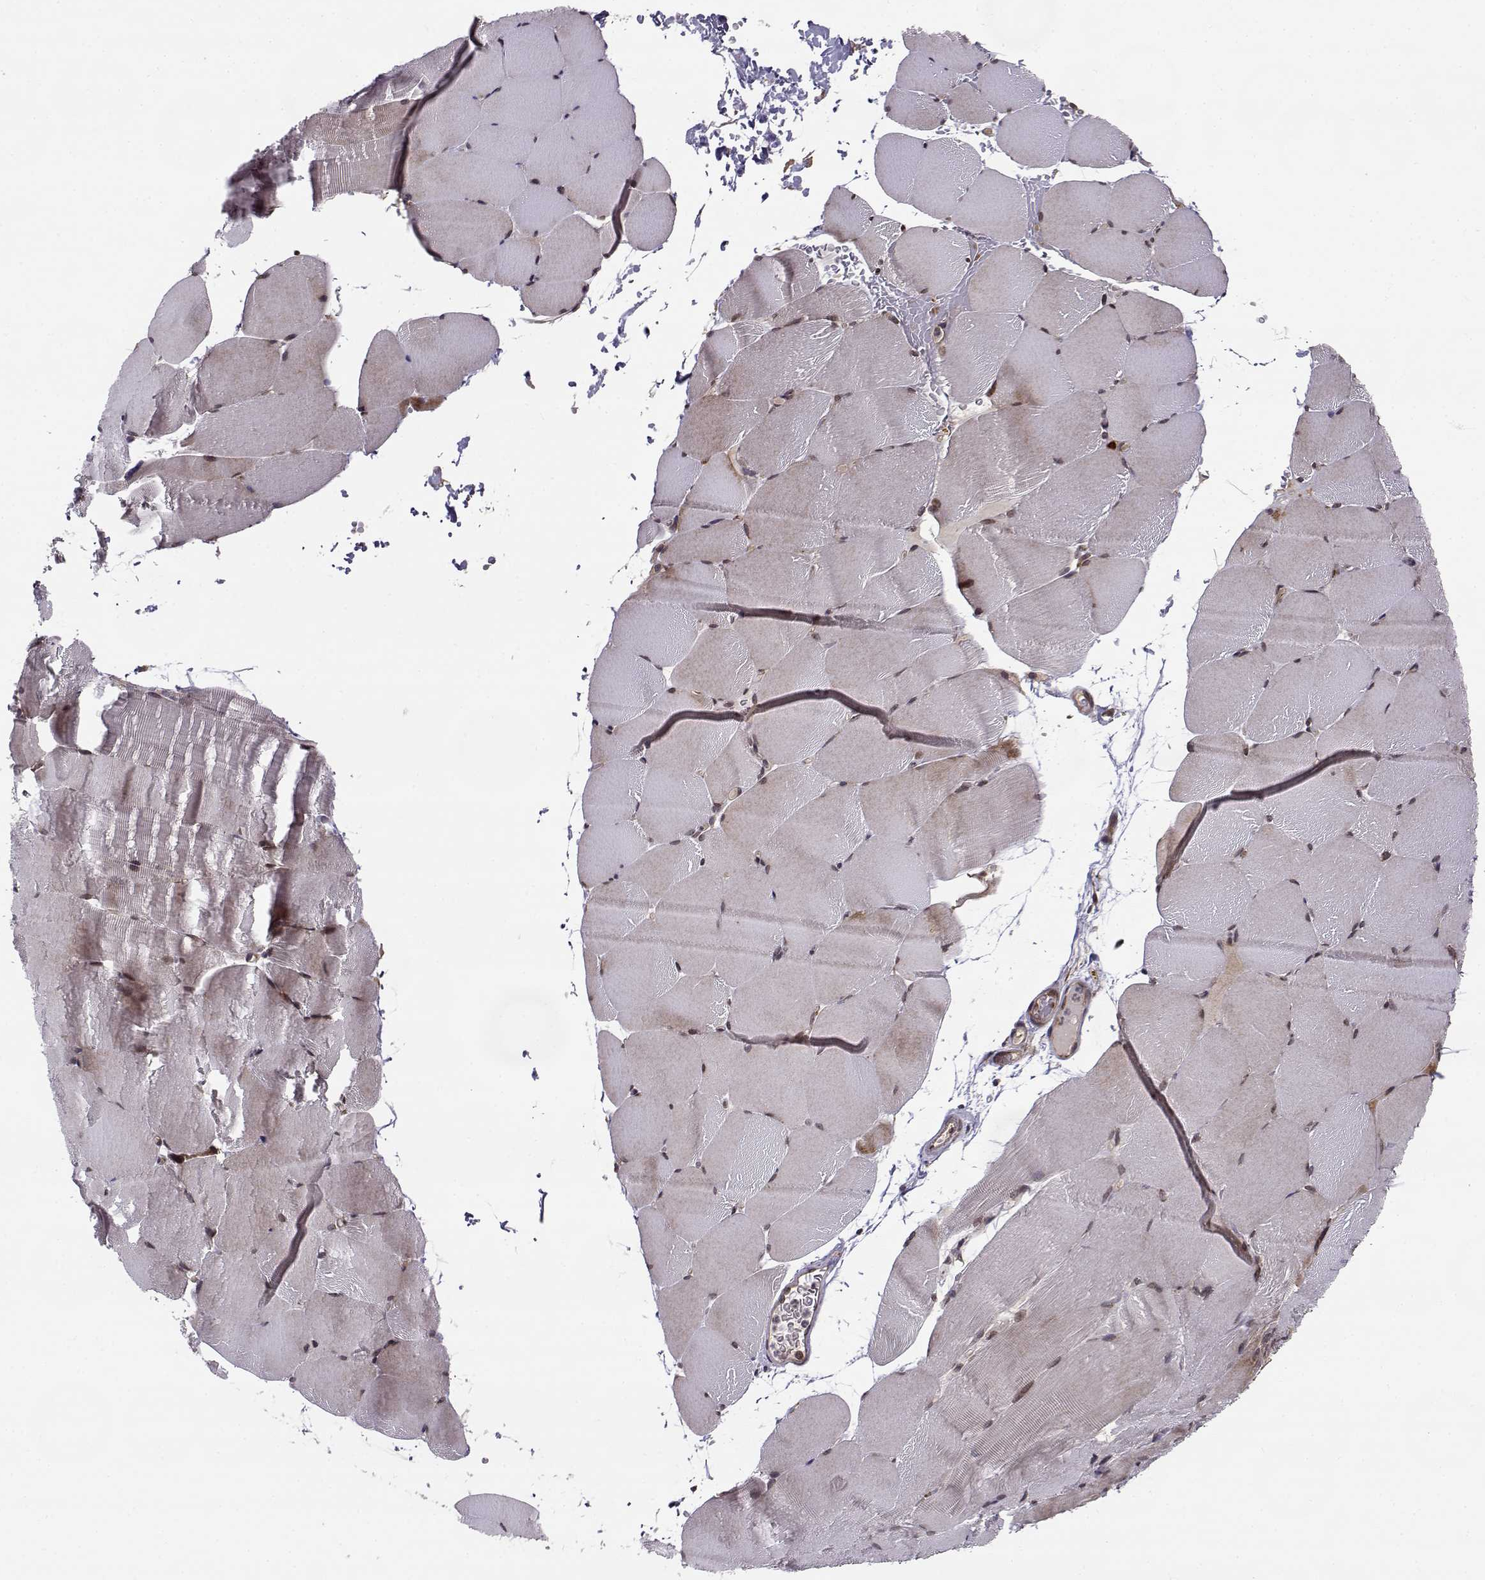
{"staining": {"intensity": "weak", "quantity": "25%-75%", "location": "cytoplasmic/membranous,nuclear"}, "tissue": "skeletal muscle", "cell_type": "Myocytes", "image_type": "normal", "snomed": [{"axis": "morphology", "description": "Normal tissue, NOS"}, {"axis": "topography", "description": "Skeletal muscle"}], "caption": "Protein staining displays weak cytoplasmic/membranous,nuclear staining in about 25%-75% of myocytes in benign skeletal muscle.", "gene": "RPL31", "patient": {"sex": "female", "age": 37}}